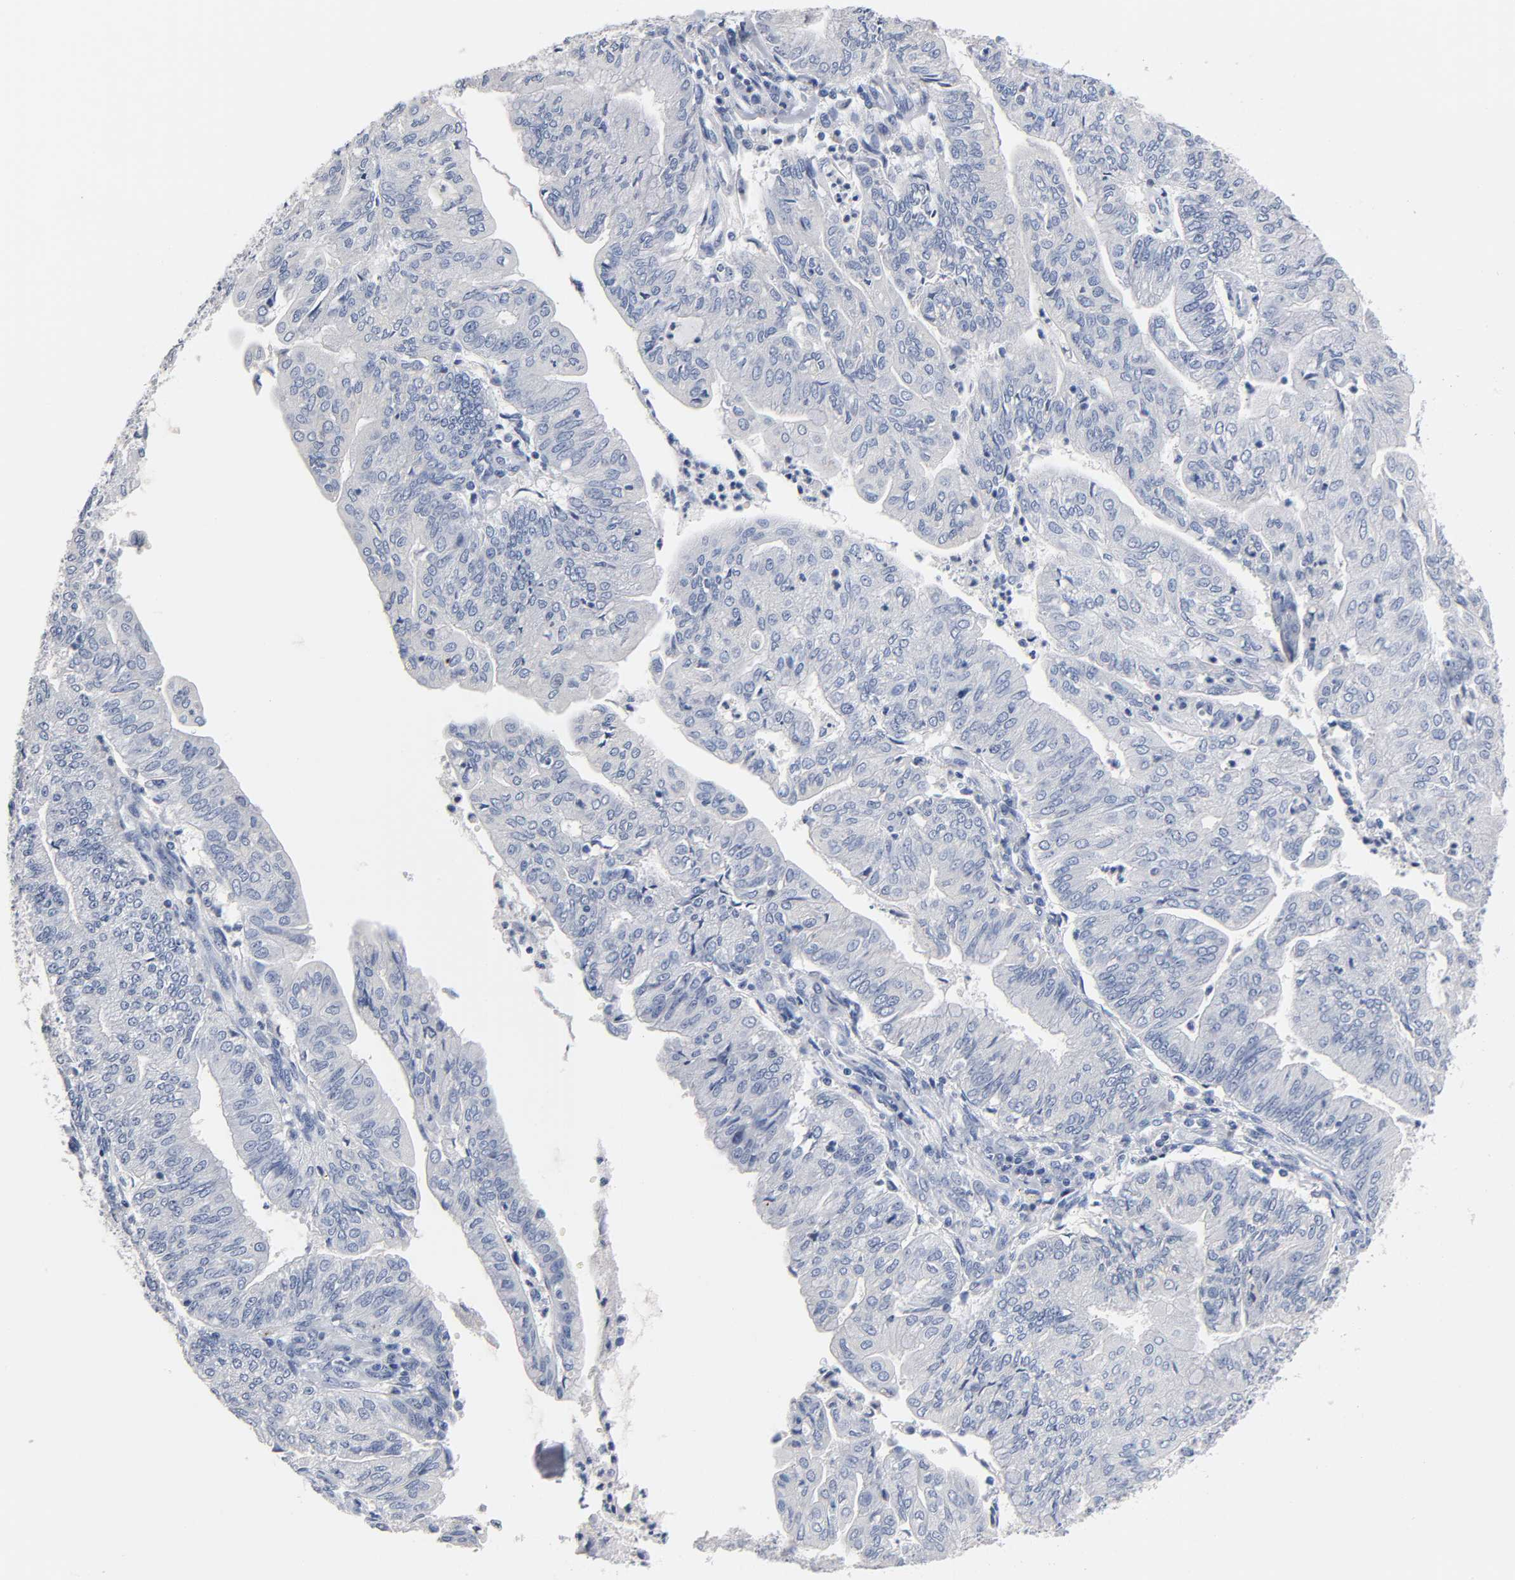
{"staining": {"intensity": "negative", "quantity": "none", "location": "none"}, "tissue": "endometrial cancer", "cell_type": "Tumor cells", "image_type": "cancer", "snomed": [{"axis": "morphology", "description": "Adenocarcinoma, NOS"}, {"axis": "topography", "description": "Endometrium"}], "caption": "This is an immunohistochemistry image of human endometrial adenocarcinoma. There is no positivity in tumor cells.", "gene": "NFATC1", "patient": {"sex": "female", "age": 59}}